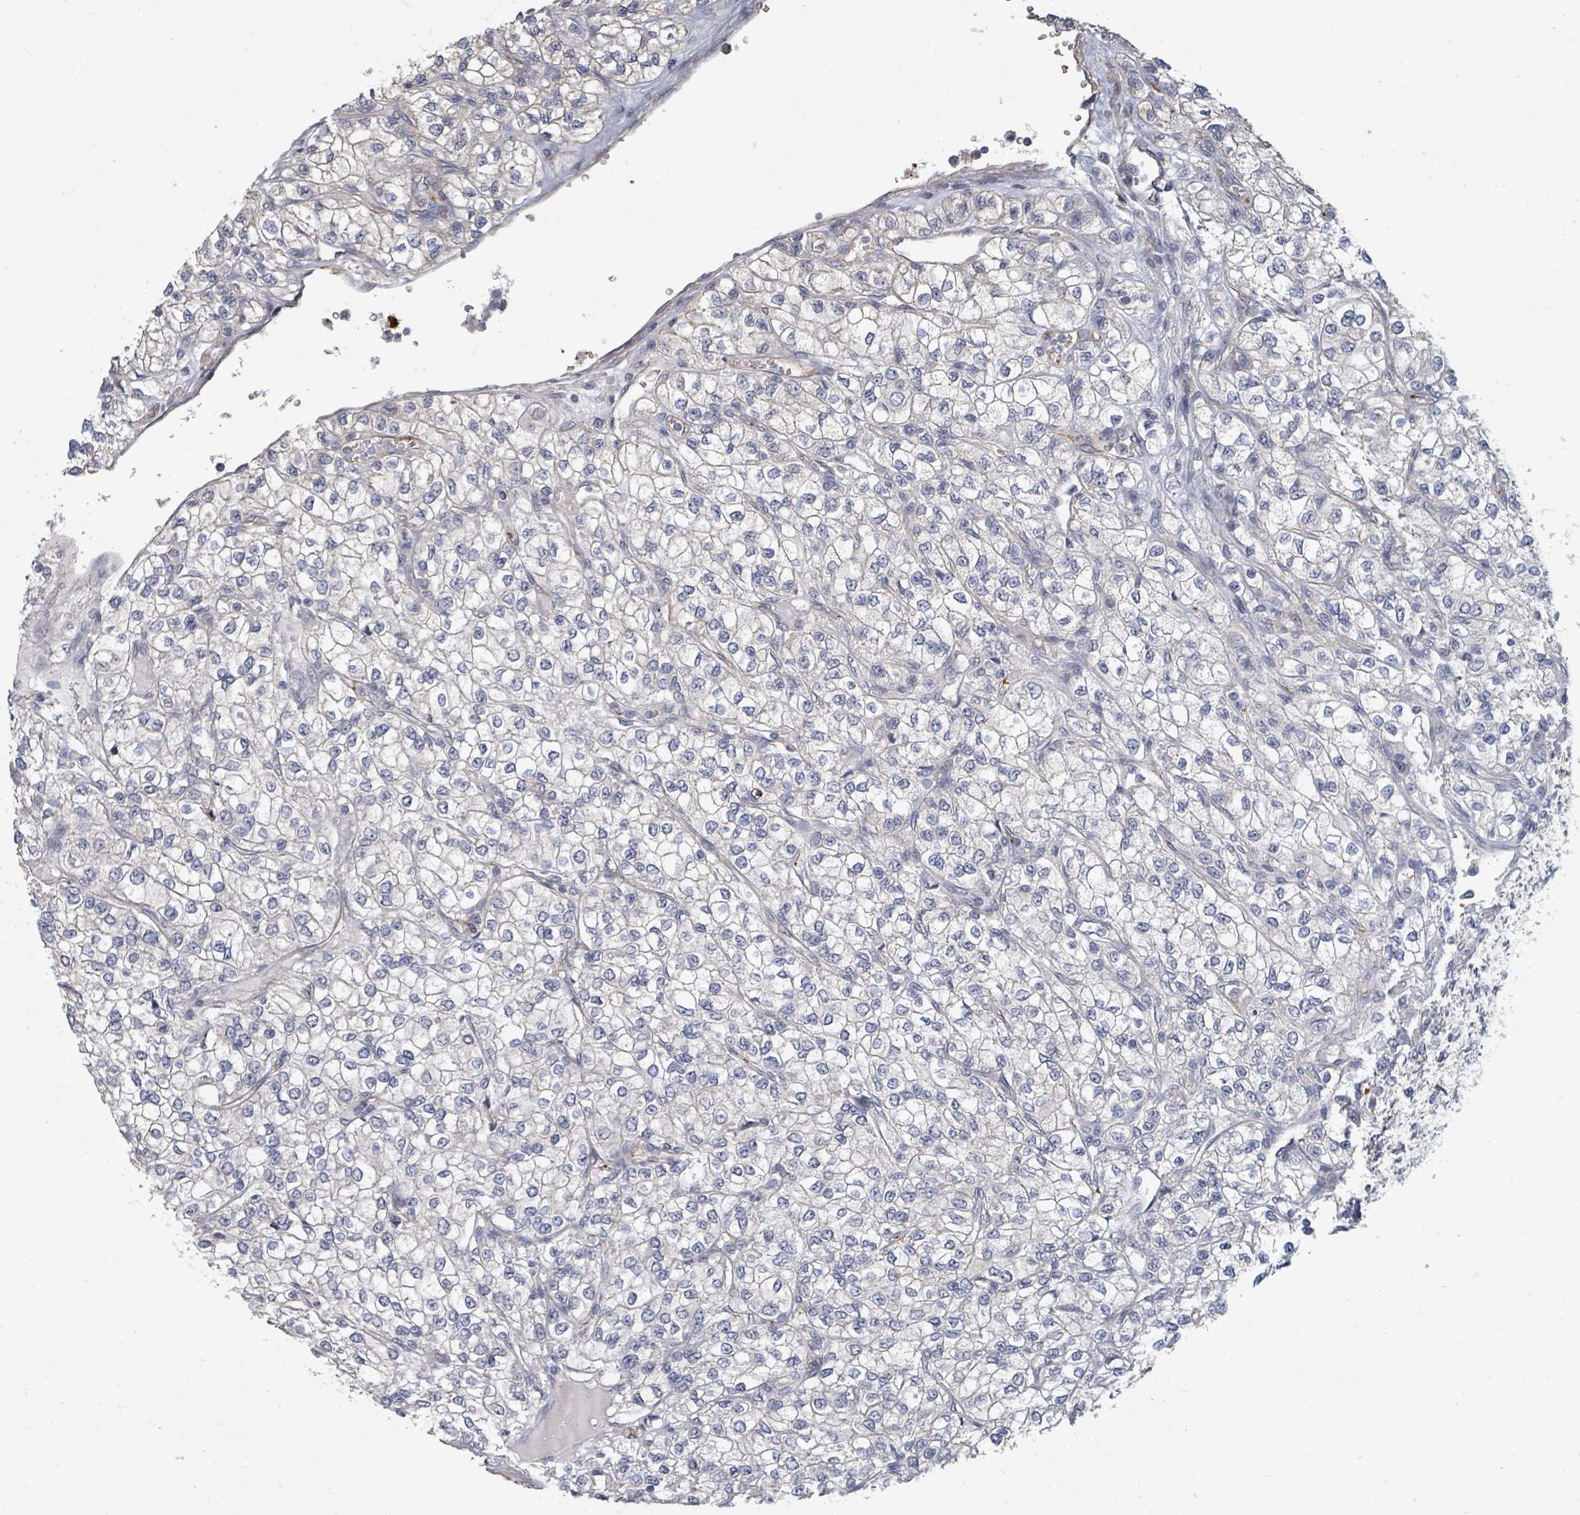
{"staining": {"intensity": "negative", "quantity": "none", "location": "none"}, "tissue": "renal cancer", "cell_type": "Tumor cells", "image_type": "cancer", "snomed": [{"axis": "morphology", "description": "Adenocarcinoma, NOS"}, {"axis": "topography", "description": "Kidney"}], "caption": "DAB (3,3'-diaminobenzidine) immunohistochemical staining of human renal adenocarcinoma reveals no significant expression in tumor cells. The staining was performed using DAB to visualize the protein expression in brown, while the nuclei were stained in blue with hematoxylin (Magnification: 20x).", "gene": "PLAUR", "patient": {"sex": "male", "age": 80}}